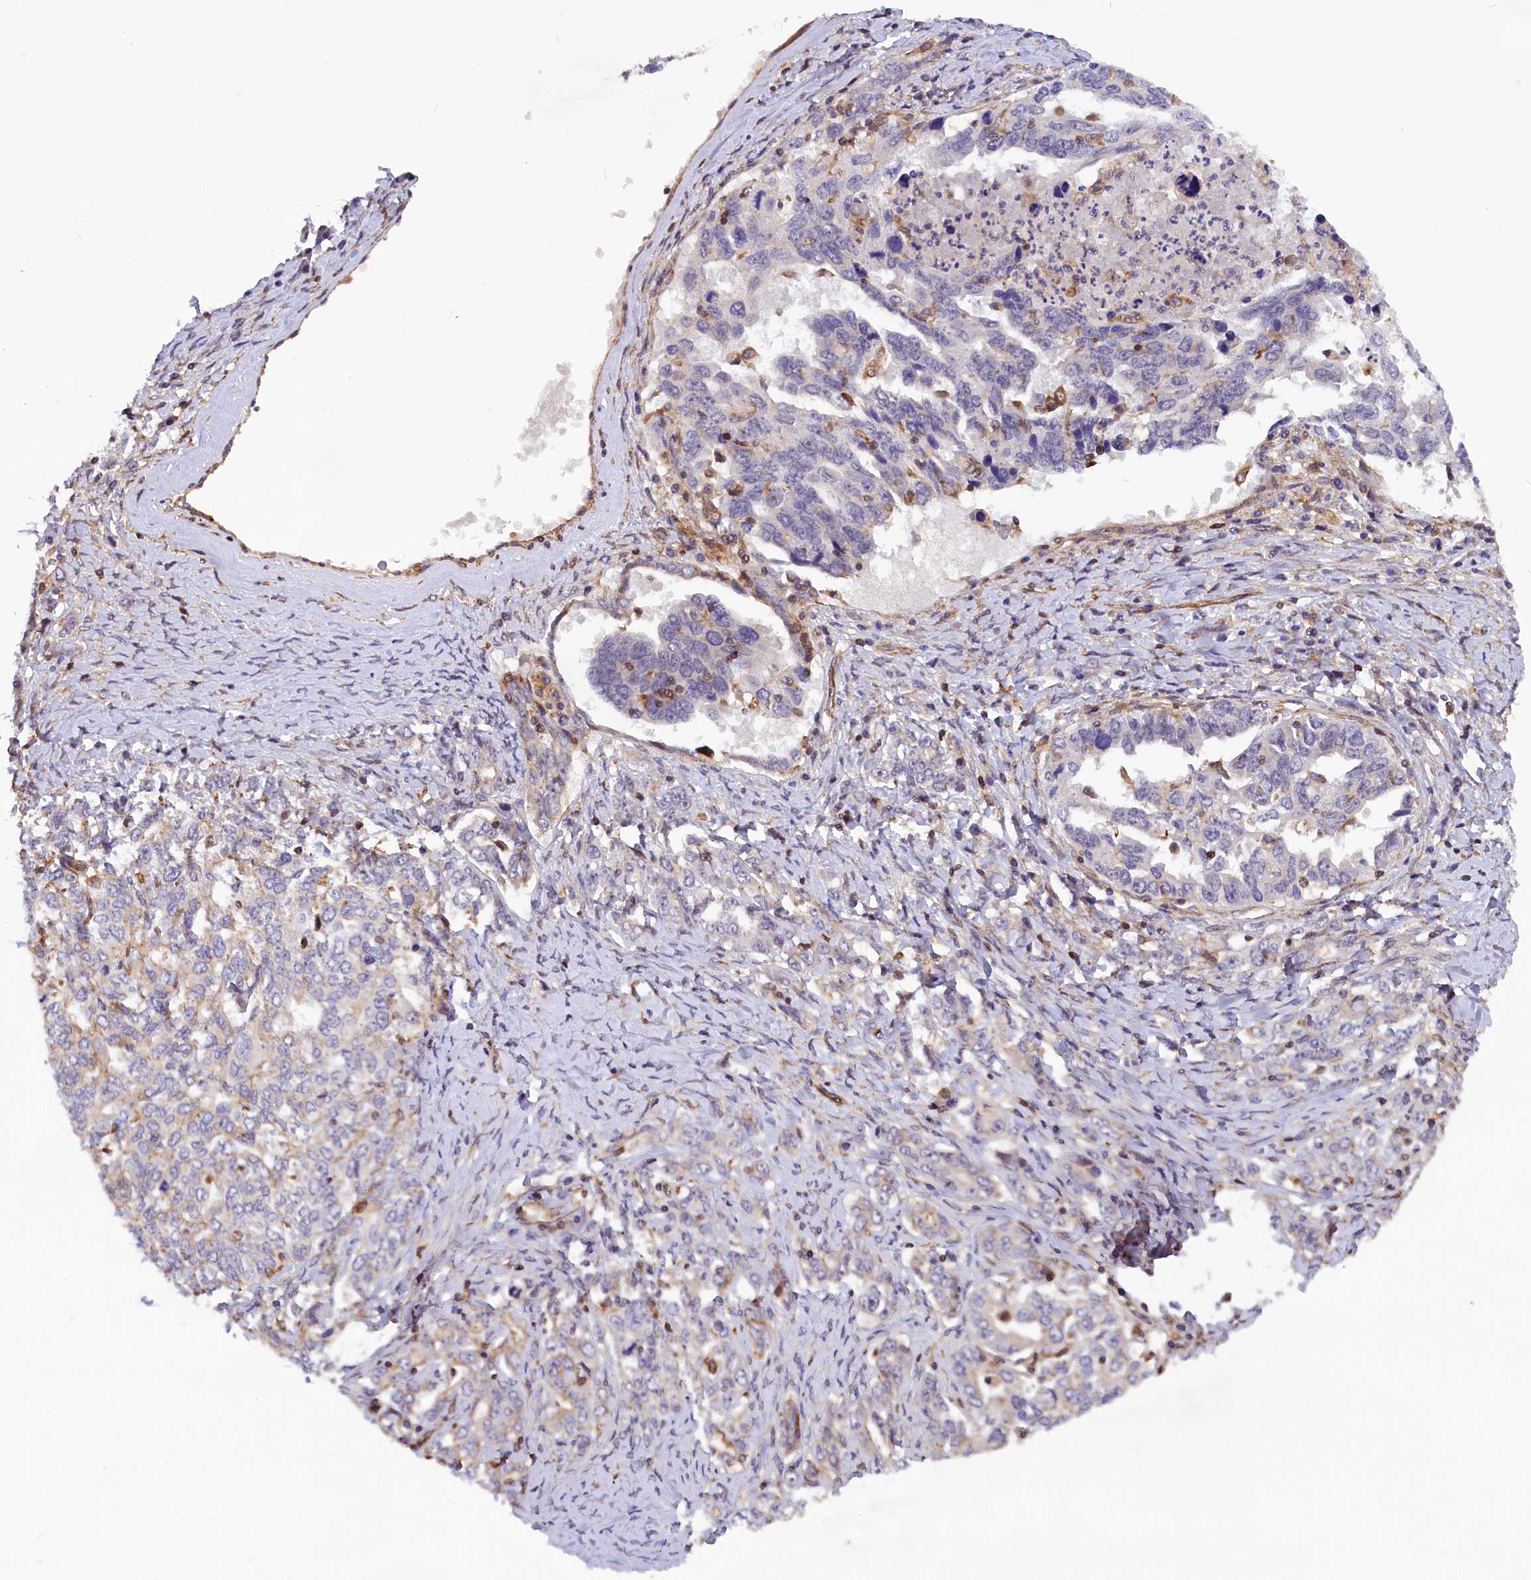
{"staining": {"intensity": "negative", "quantity": "none", "location": "none"}, "tissue": "ovarian cancer", "cell_type": "Tumor cells", "image_type": "cancer", "snomed": [{"axis": "morphology", "description": "Carcinoma, endometroid"}, {"axis": "topography", "description": "Ovary"}], "caption": "Immunohistochemical staining of endometroid carcinoma (ovarian) exhibits no significant staining in tumor cells. Nuclei are stained in blue.", "gene": "MED20", "patient": {"sex": "female", "age": 62}}